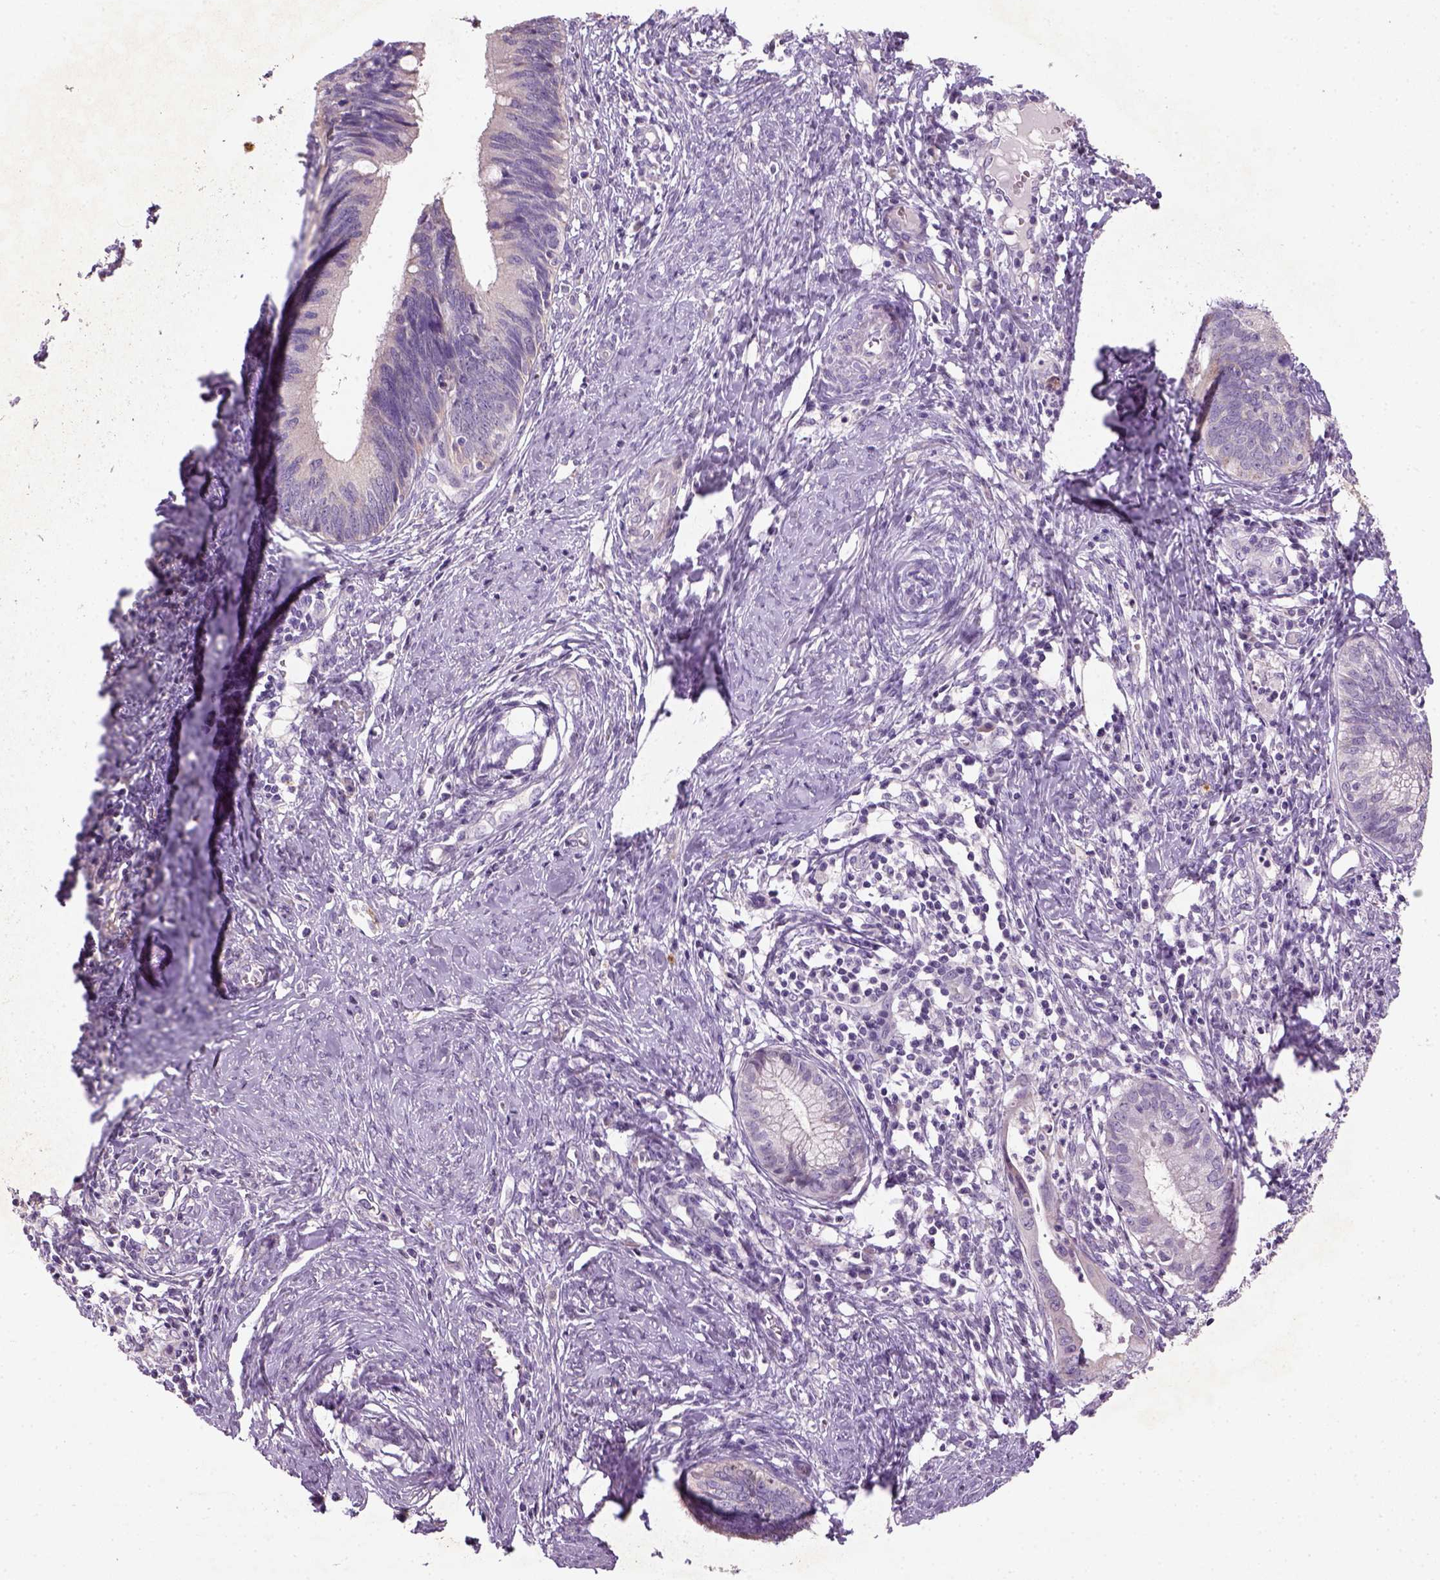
{"staining": {"intensity": "negative", "quantity": "none", "location": "none"}, "tissue": "cervical cancer", "cell_type": "Tumor cells", "image_type": "cancer", "snomed": [{"axis": "morphology", "description": "Adenocarcinoma, NOS"}, {"axis": "topography", "description": "Cervix"}], "caption": "This is an IHC micrograph of cervical adenocarcinoma. There is no staining in tumor cells.", "gene": "NUDT6", "patient": {"sex": "female", "age": 42}}